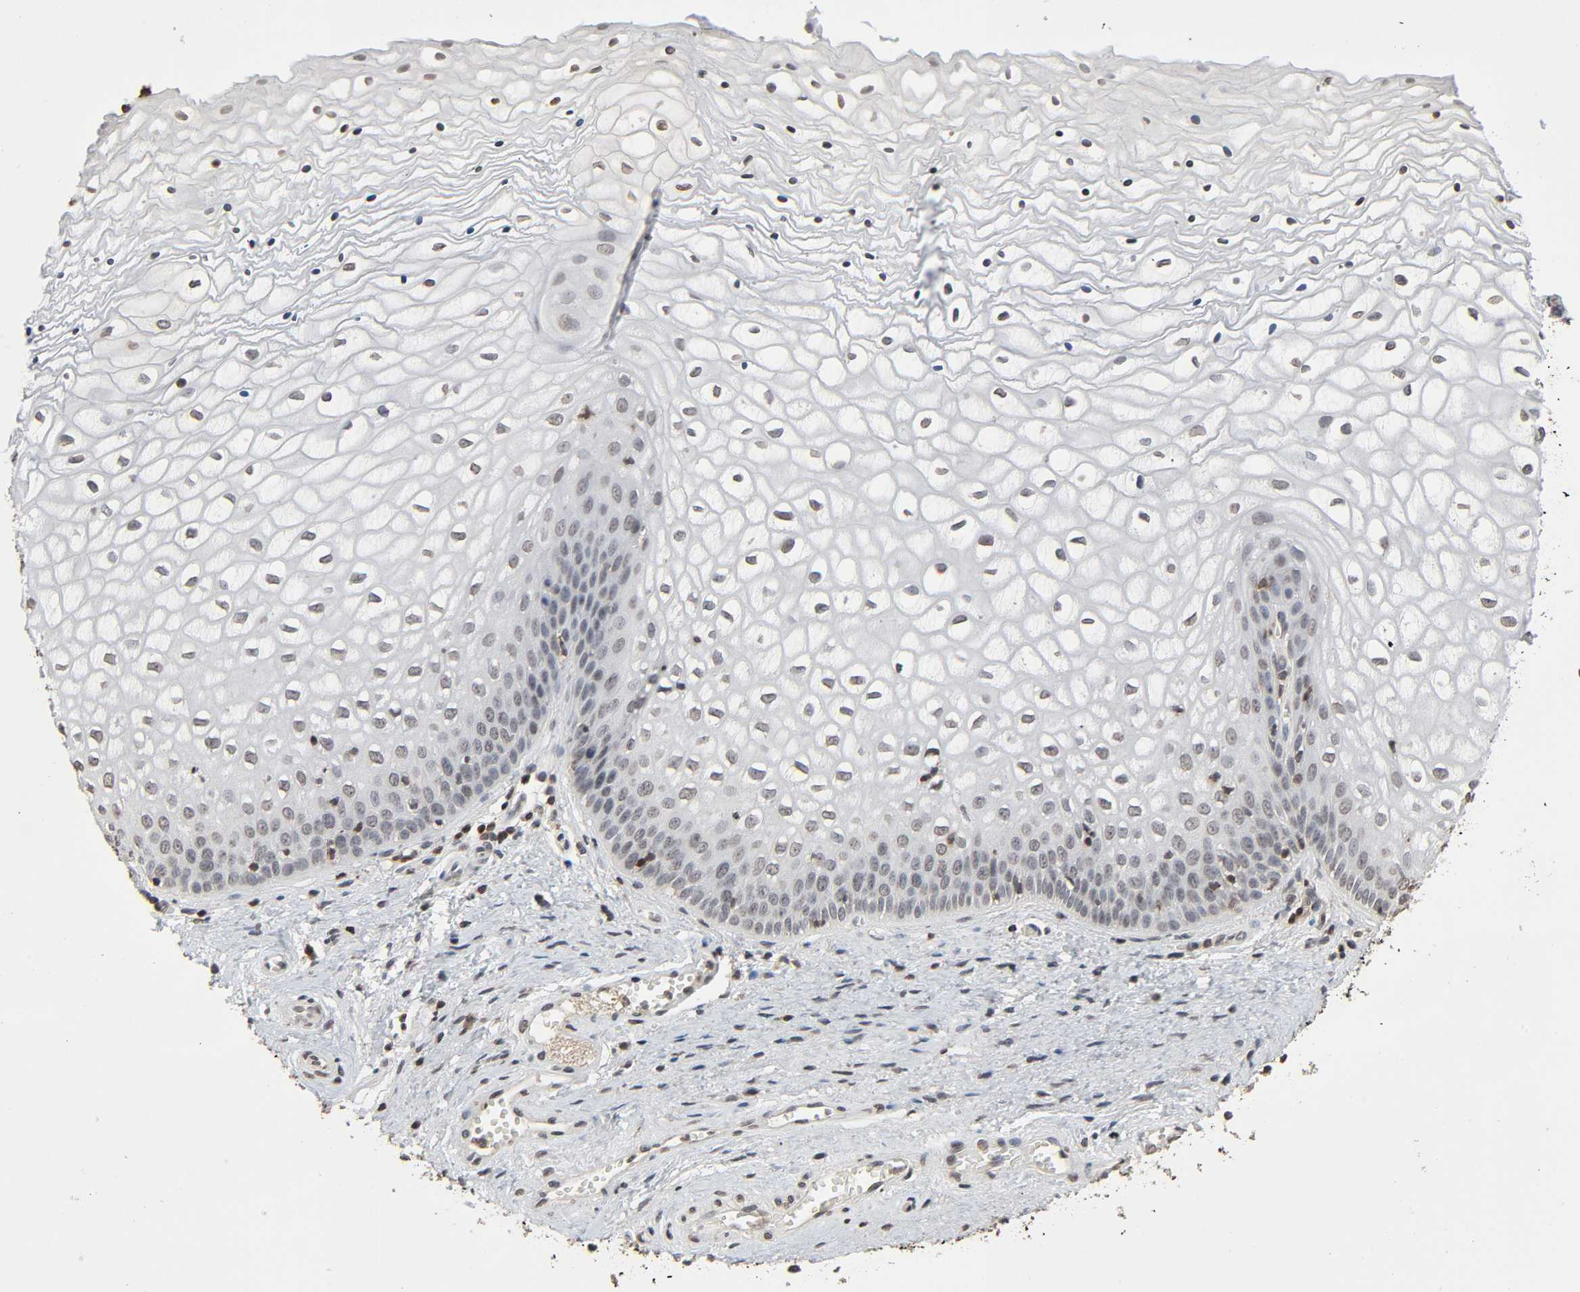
{"staining": {"intensity": "moderate", "quantity": "<25%", "location": "nuclear"}, "tissue": "vagina", "cell_type": "Squamous epithelial cells", "image_type": "normal", "snomed": [{"axis": "morphology", "description": "Normal tissue, NOS"}, {"axis": "topography", "description": "Vagina"}], "caption": "A photomicrograph of human vagina stained for a protein reveals moderate nuclear brown staining in squamous epithelial cells. The protein is stained brown, and the nuclei are stained in blue (DAB (3,3'-diaminobenzidine) IHC with brightfield microscopy, high magnification).", "gene": "STK4", "patient": {"sex": "female", "age": 34}}